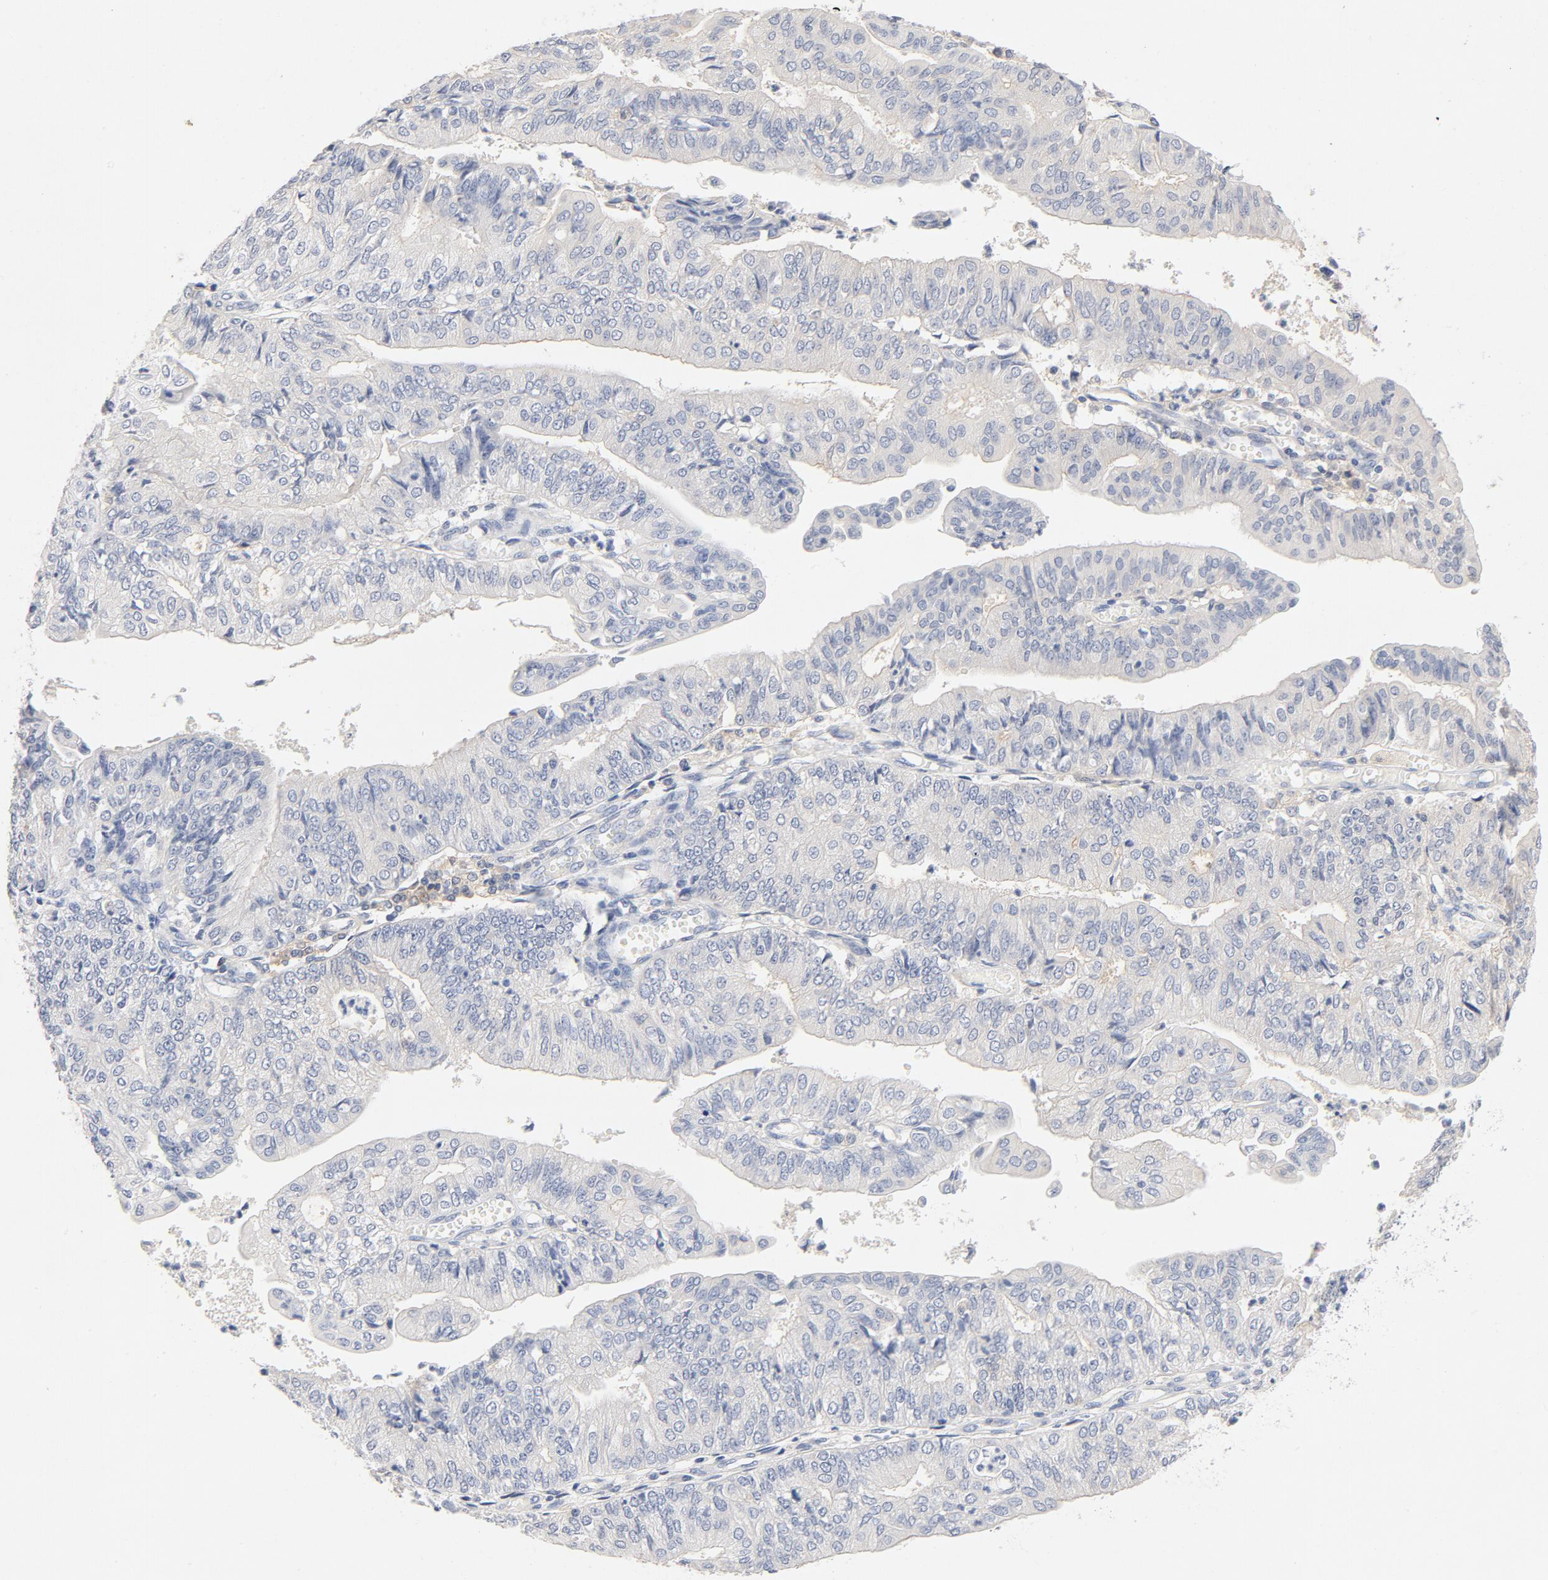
{"staining": {"intensity": "negative", "quantity": "none", "location": "none"}, "tissue": "endometrial cancer", "cell_type": "Tumor cells", "image_type": "cancer", "snomed": [{"axis": "morphology", "description": "Adenocarcinoma, NOS"}, {"axis": "topography", "description": "Endometrium"}], "caption": "Immunohistochemical staining of endometrial cancer (adenocarcinoma) displays no significant staining in tumor cells.", "gene": "STAT1", "patient": {"sex": "female", "age": 59}}